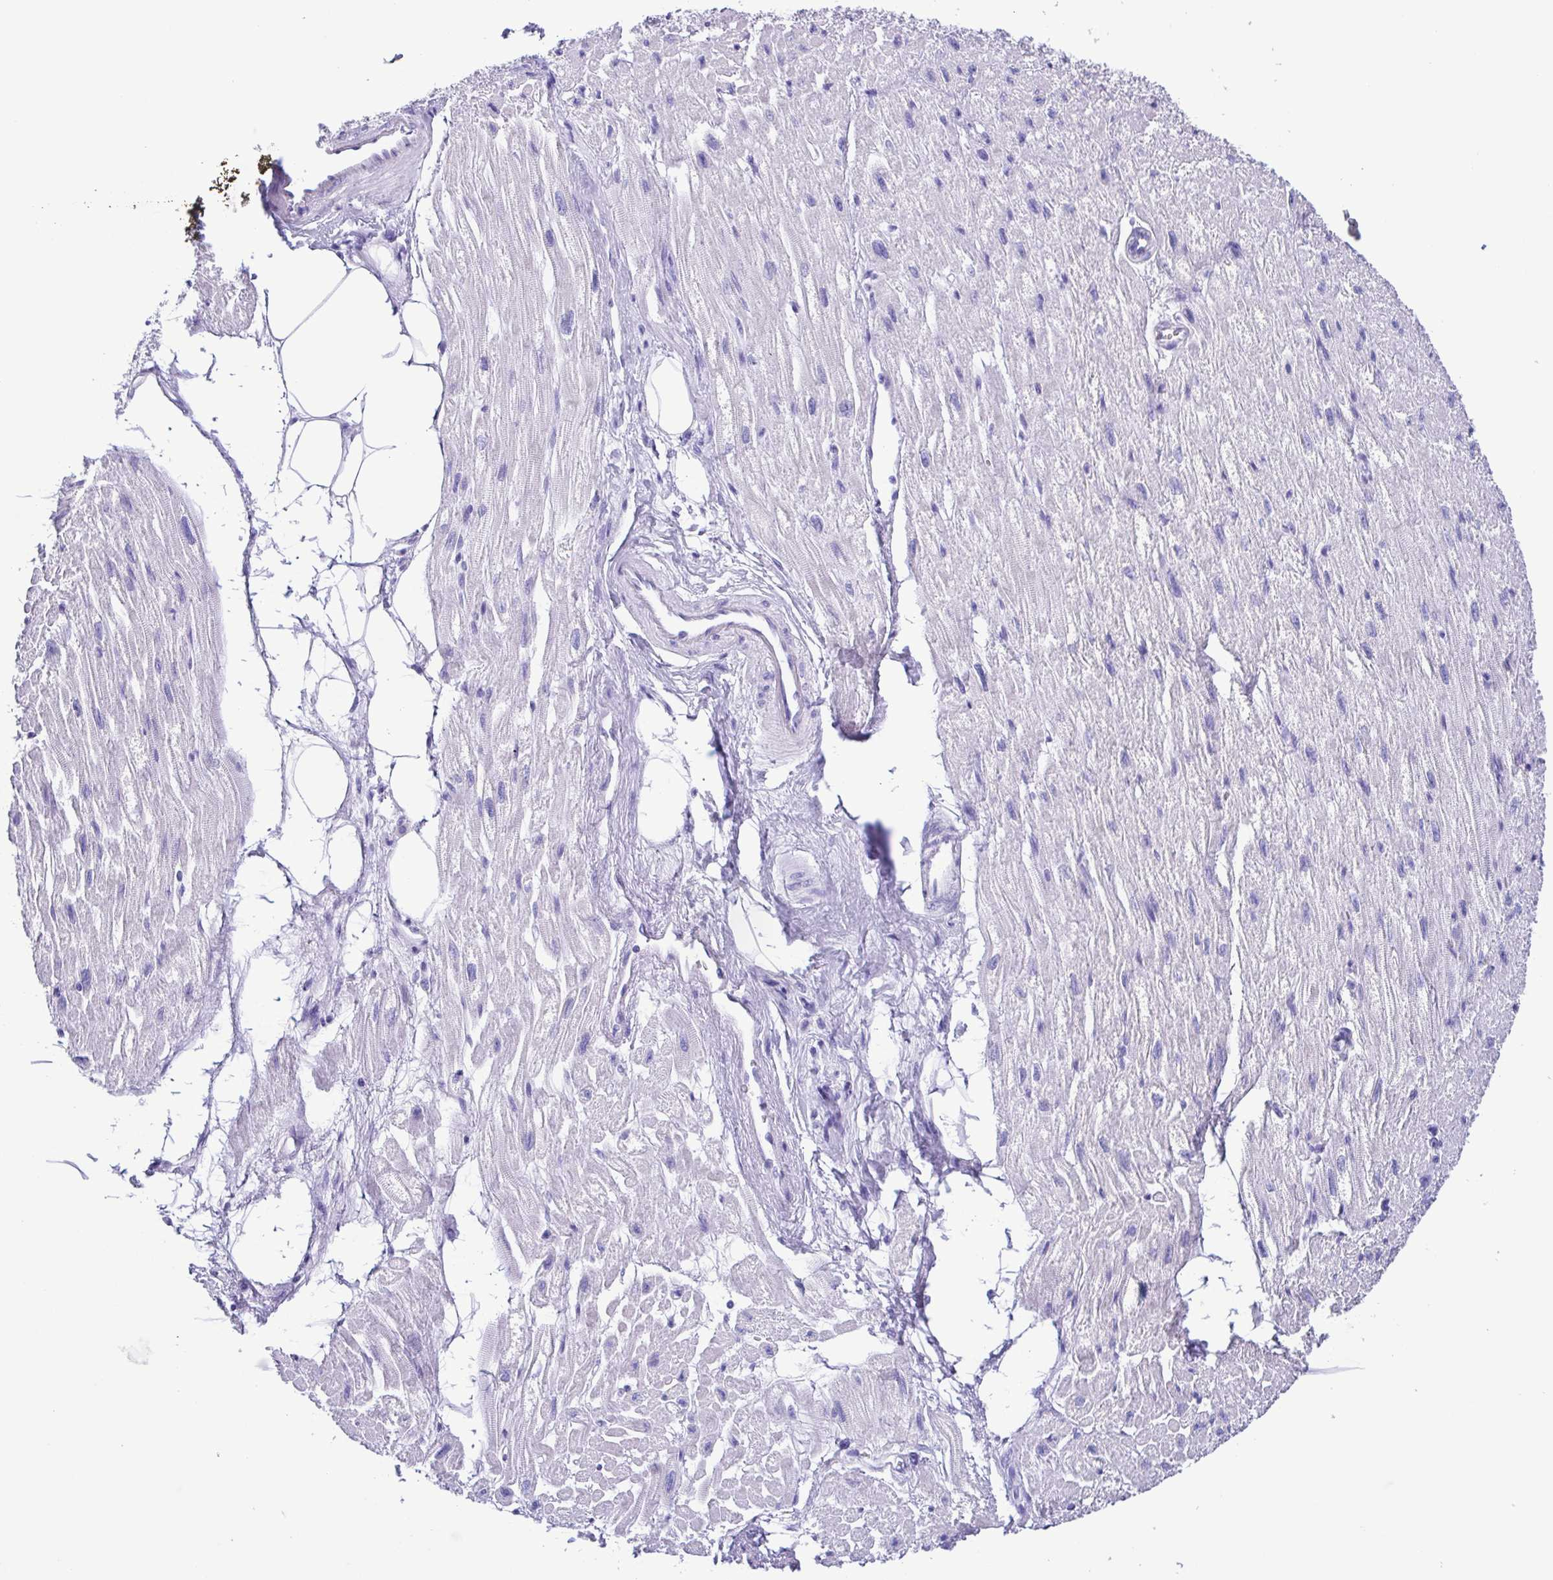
{"staining": {"intensity": "negative", "quantity": "none", "location": "none"}, "tissue": "heart muscle", "cell_type": "Cardiomyocytes", "image_type": "normal", "snomed": [{"axis": "morphology", "description": "Normal tissue, NOS"}, {"axis": "topography", "description": "Heart"}], "caption": "A high-resolution image shows immunohistochemistry staining of benign heart muscle, which exhibits no significant positivity in cardiomyocytes.", "gene": "TSPY10", "patient": {"sex": "female", "age": 62}}